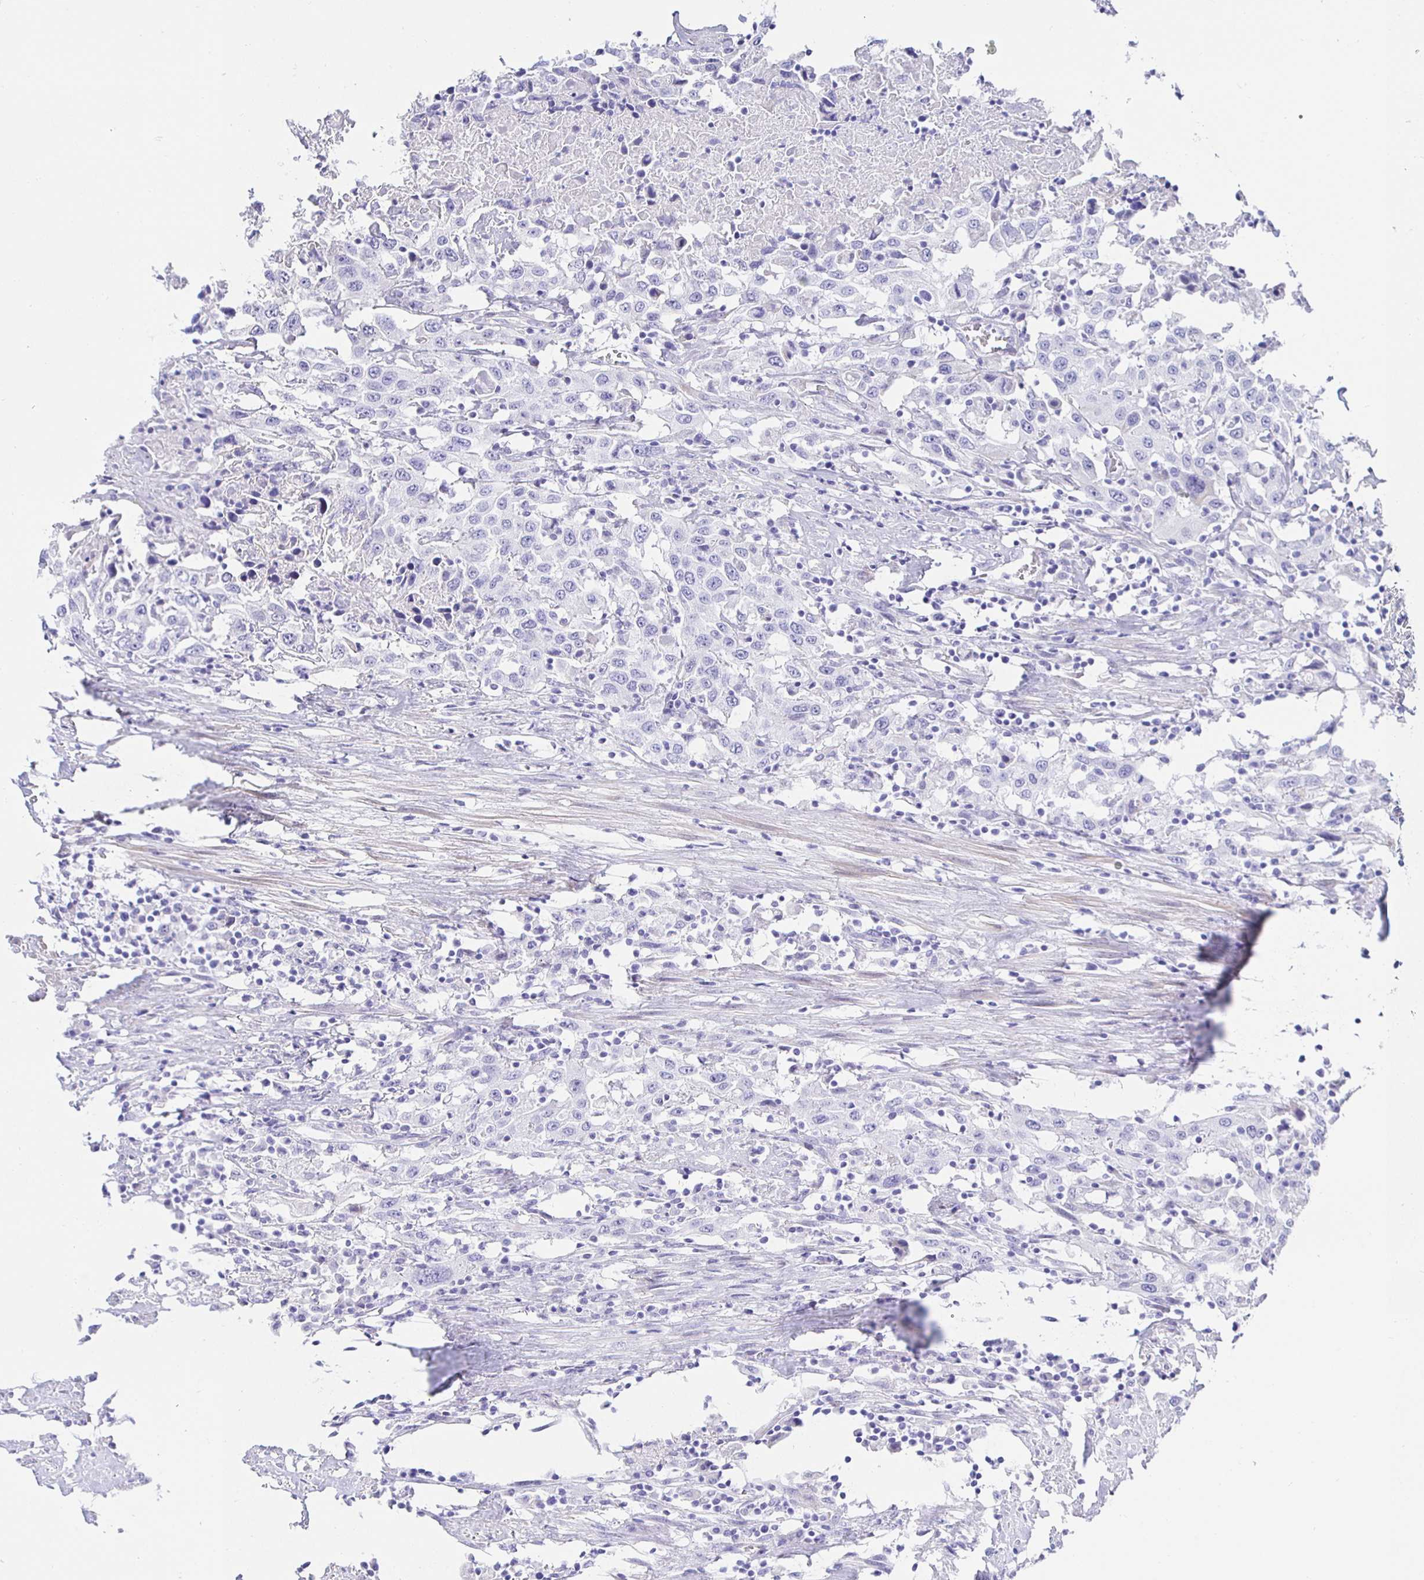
{"staining": {"intensity": "negative", "quantity": "none", "location": "none"}, "tissue": "urothelial cancer", "cell_type": "Tumor cells", "image_type": "cancer", "snomed": [{"axis": "morphology", "description": "Urothelial carcinoma, High grade"}, {"axis": "topography", "description": "Urinary bladder"}], "caption": "Tumor cells show no significant protein staining in urothelial cancer.", "gene": "HSPA4L", "patient": {"sex": "male", "age": 61}}